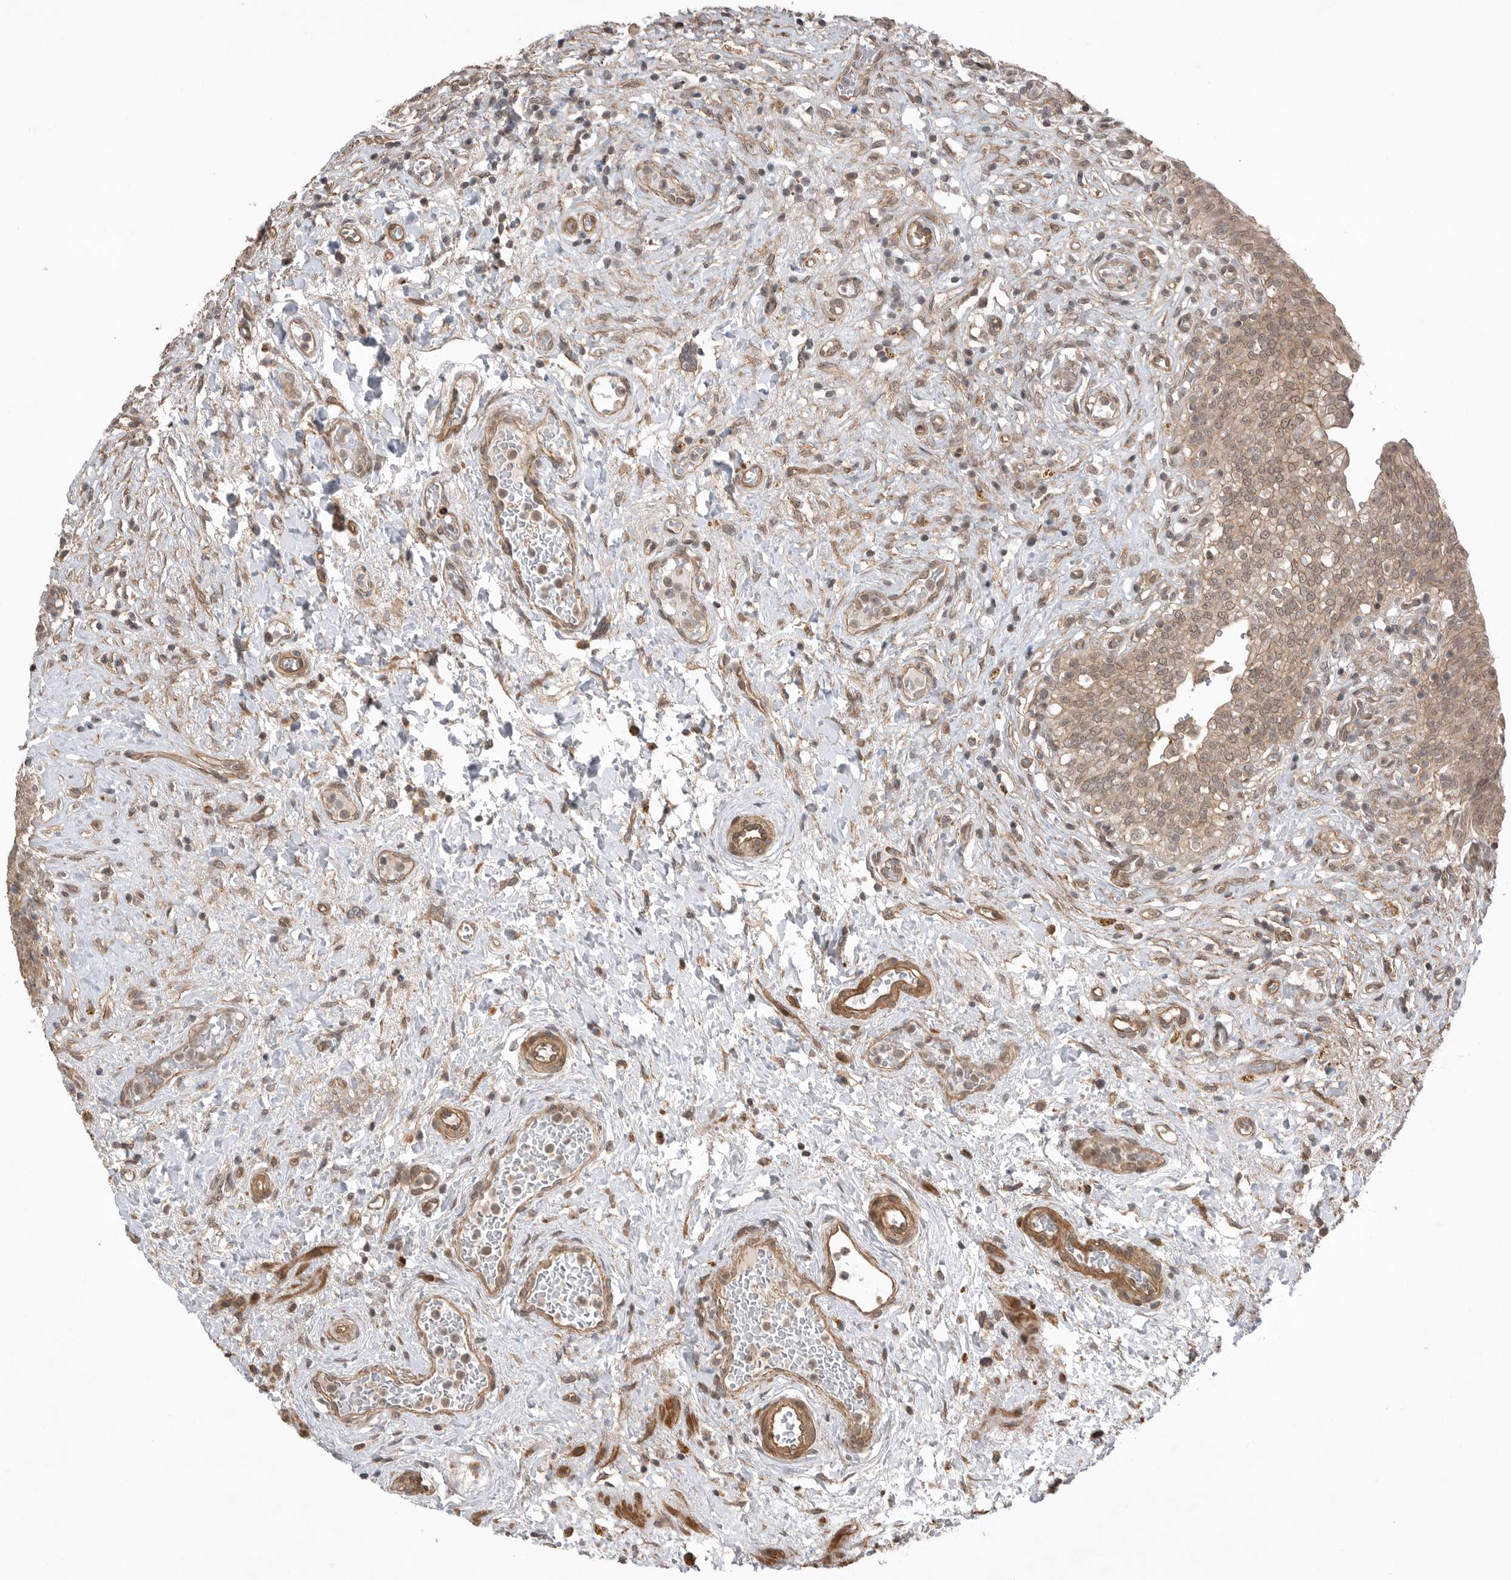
{"staining": {"intensity": "moderate", "quantity": ">75%", "location": "cytoplasmic/membranous,nuclear"}, "tissue": "urinary bladder", "cell_type": "Urothelial cells", "image_type": "normal", "snomed": [{"axis": "morphology", "description": "Urothelial carcinoma, High grade"}, {"axis": "topography", "description": "Urinary bladder"}], "caption": "An IHC photomicrograph of unremarkable tissue is shown. Protein staining in brown labels moderate cytoplasmic/membranous,nuclear positivity in urinary bladder within urothelial cells.", "gene": "PEAK1", "patient": {"sex": "male", "age": 46}}